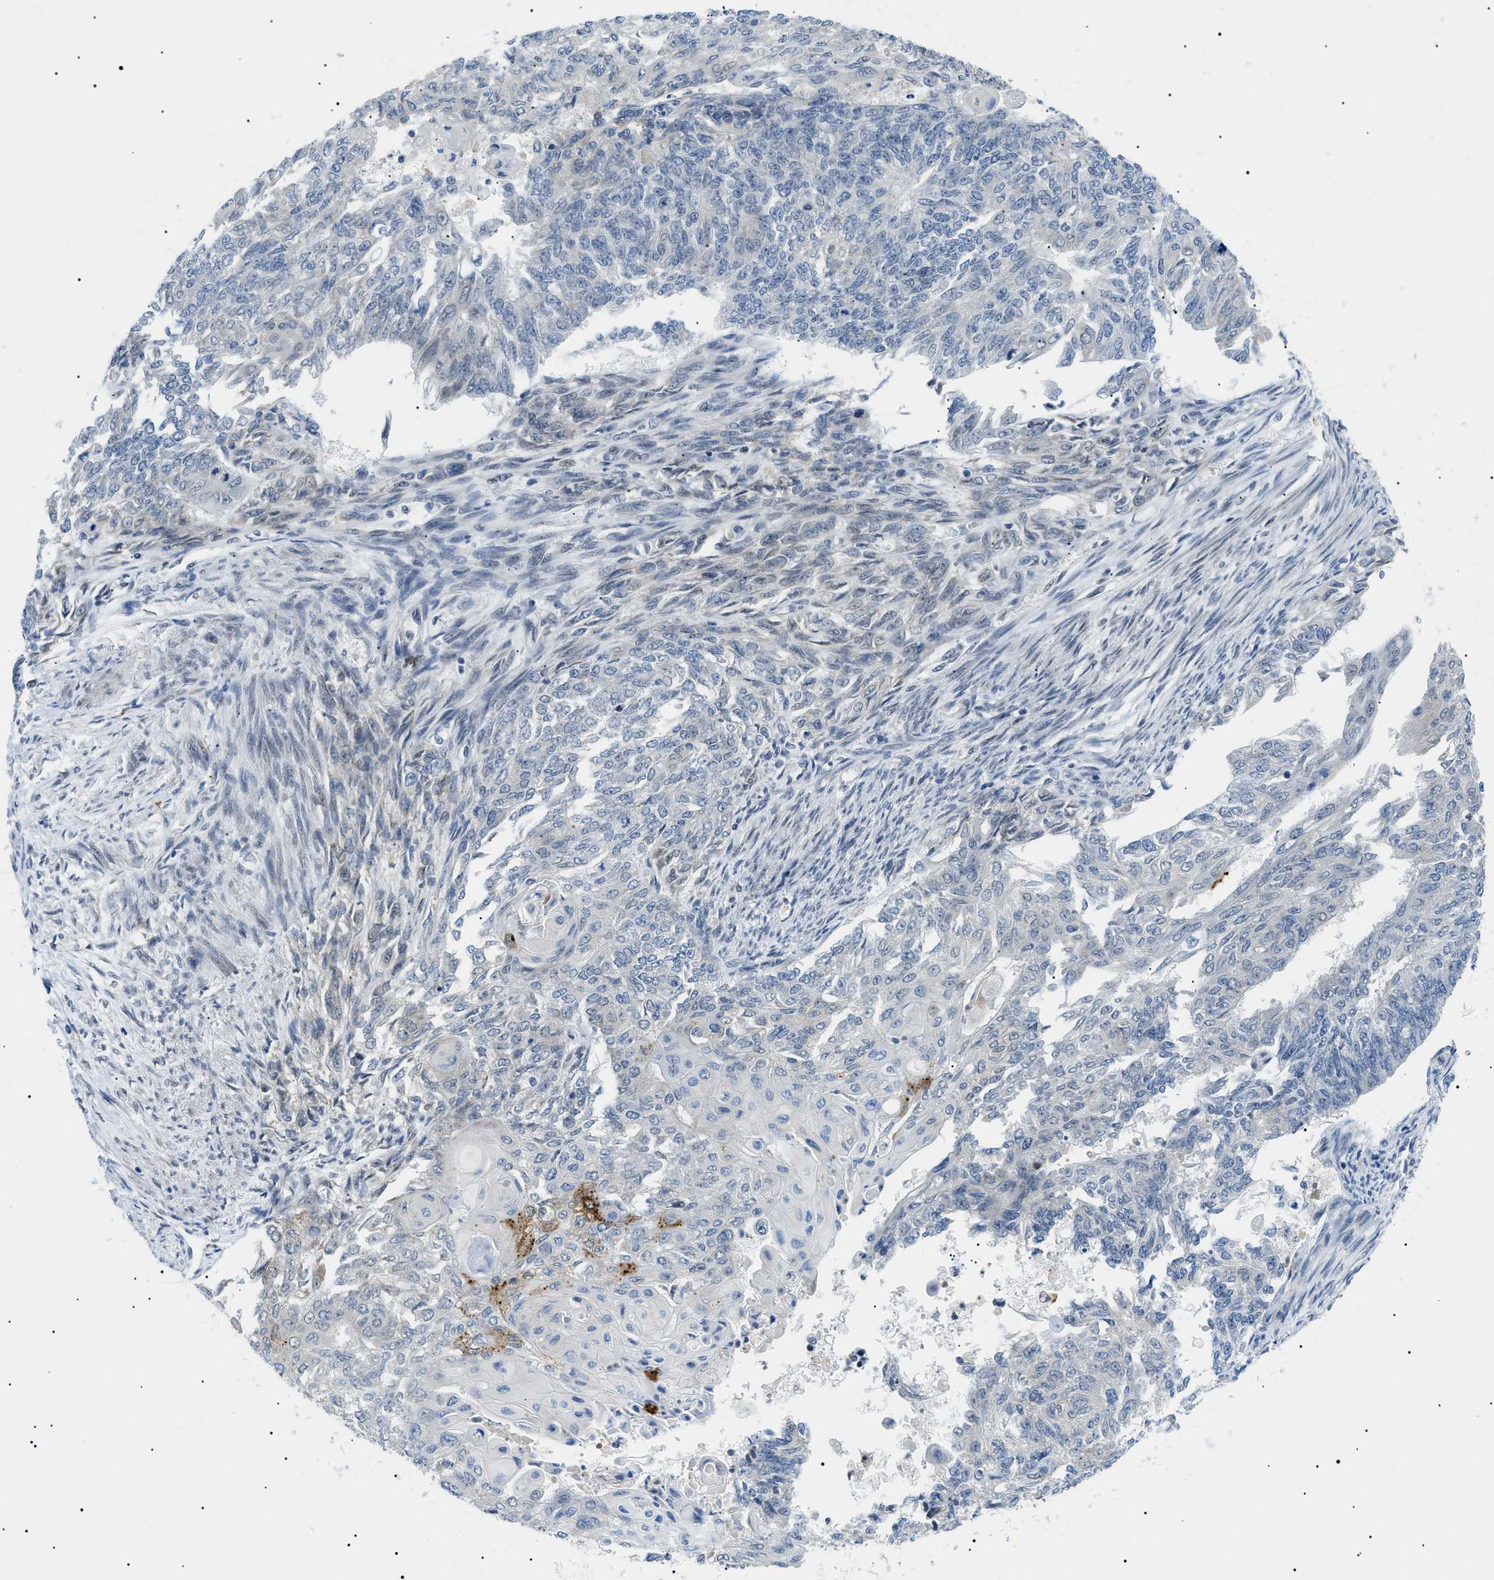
{"staining": {"intensity": "negative", "quantity": "none", "location": "none"}, "tissue": "endometrial cancer", "cell_type": "Tumor cells", "image_type": "cancer", "snomed": [{"axis": "morphology", "description": "Adenocarcinoma, NOS"}, {"axis": "topography", "description": "Endometrium"}], "caption": "Immunohistochemistry of endometrial adenocarcinoma demonstrates no staining in tumor cells. (Brightfield microscopy of DAB immunohistochemistry (IHC) at high magnification).", "gene": "CWC25", "patient": {"sex": "female", "age": 32}}